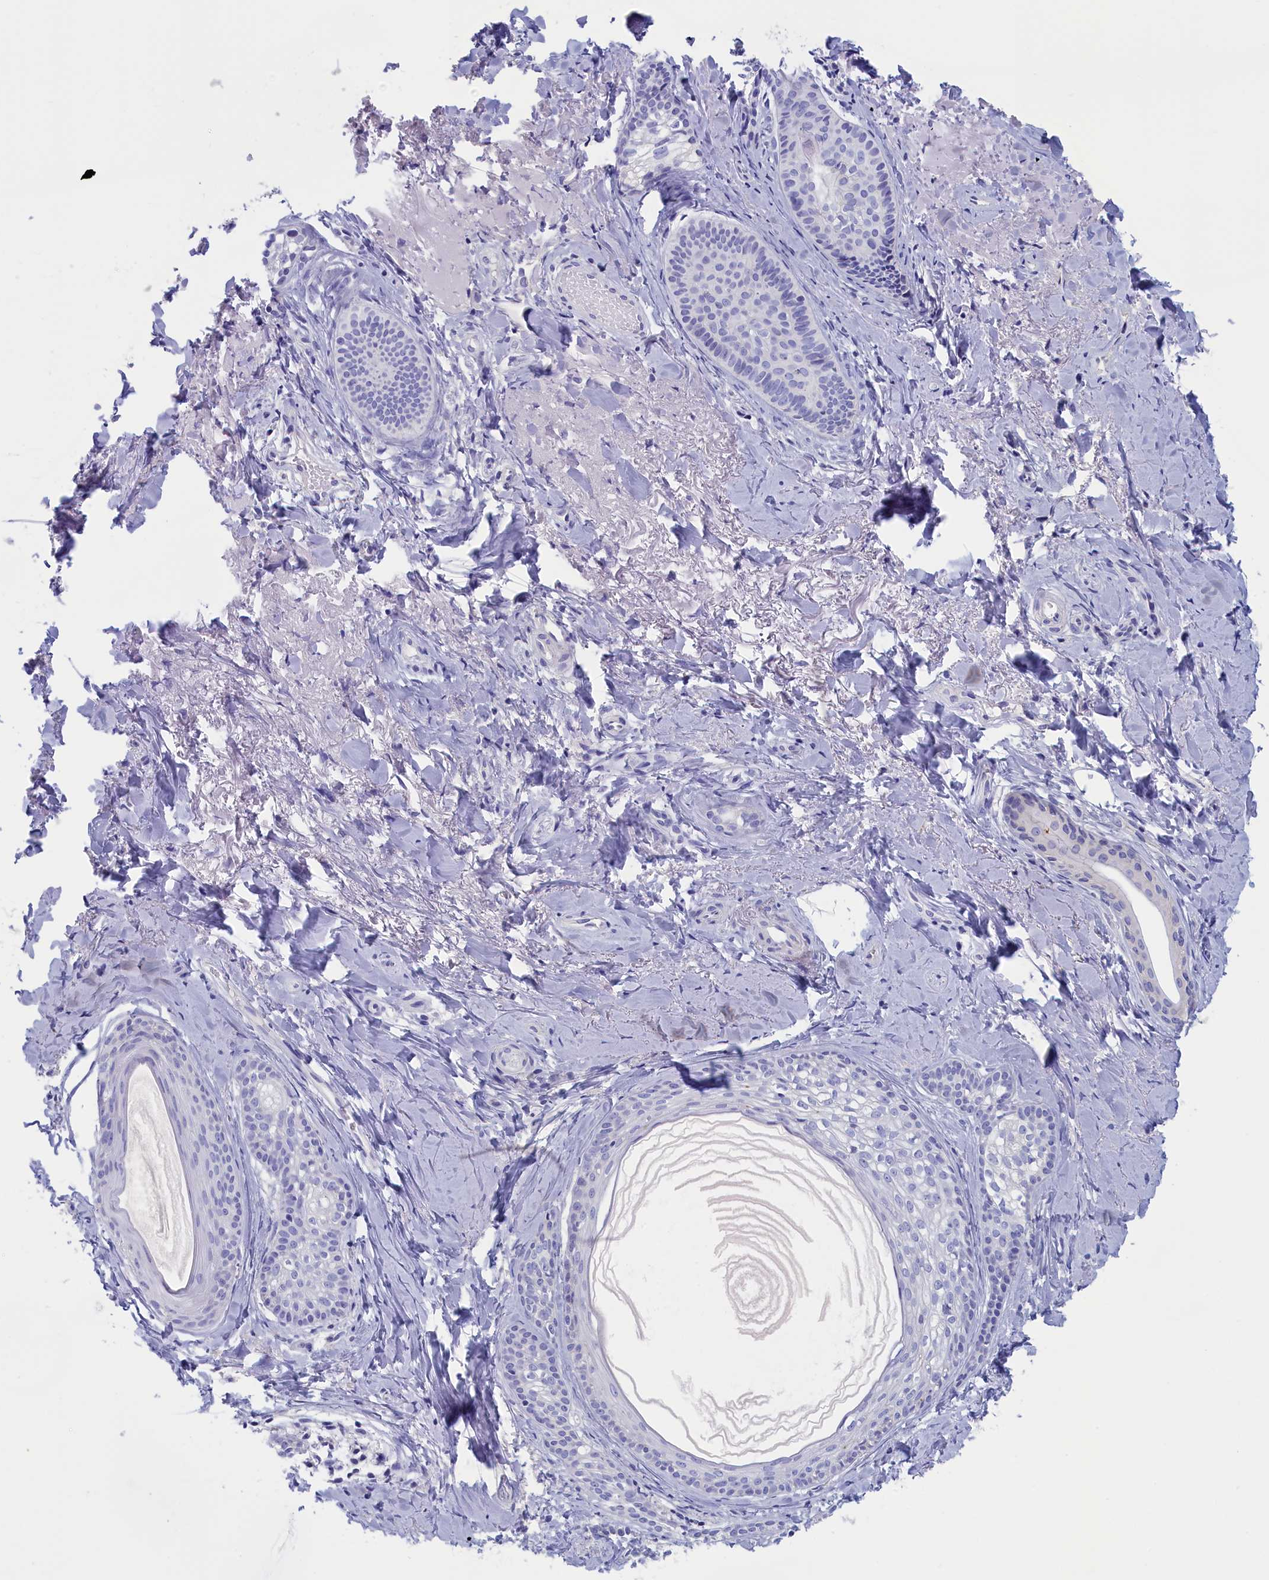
{"staining": {"intensity": "negative", "quantity": "none", "location": "none"}, "tissue": "skin cancer", "cell_type": "Tumor cells", "image_type": "cancer", "snomed": [{"axis": "morphology", "description": "Basal cell carcinoma"}, {"axis": "topography", "description": "Skin"}], "caption": "Protein analysis of skin cancer (basal cell carcinoma) reveals no significant expression in tumor cells.", "gene": "ANKRD2", "patient": {"sex": "female", "age": 76}}